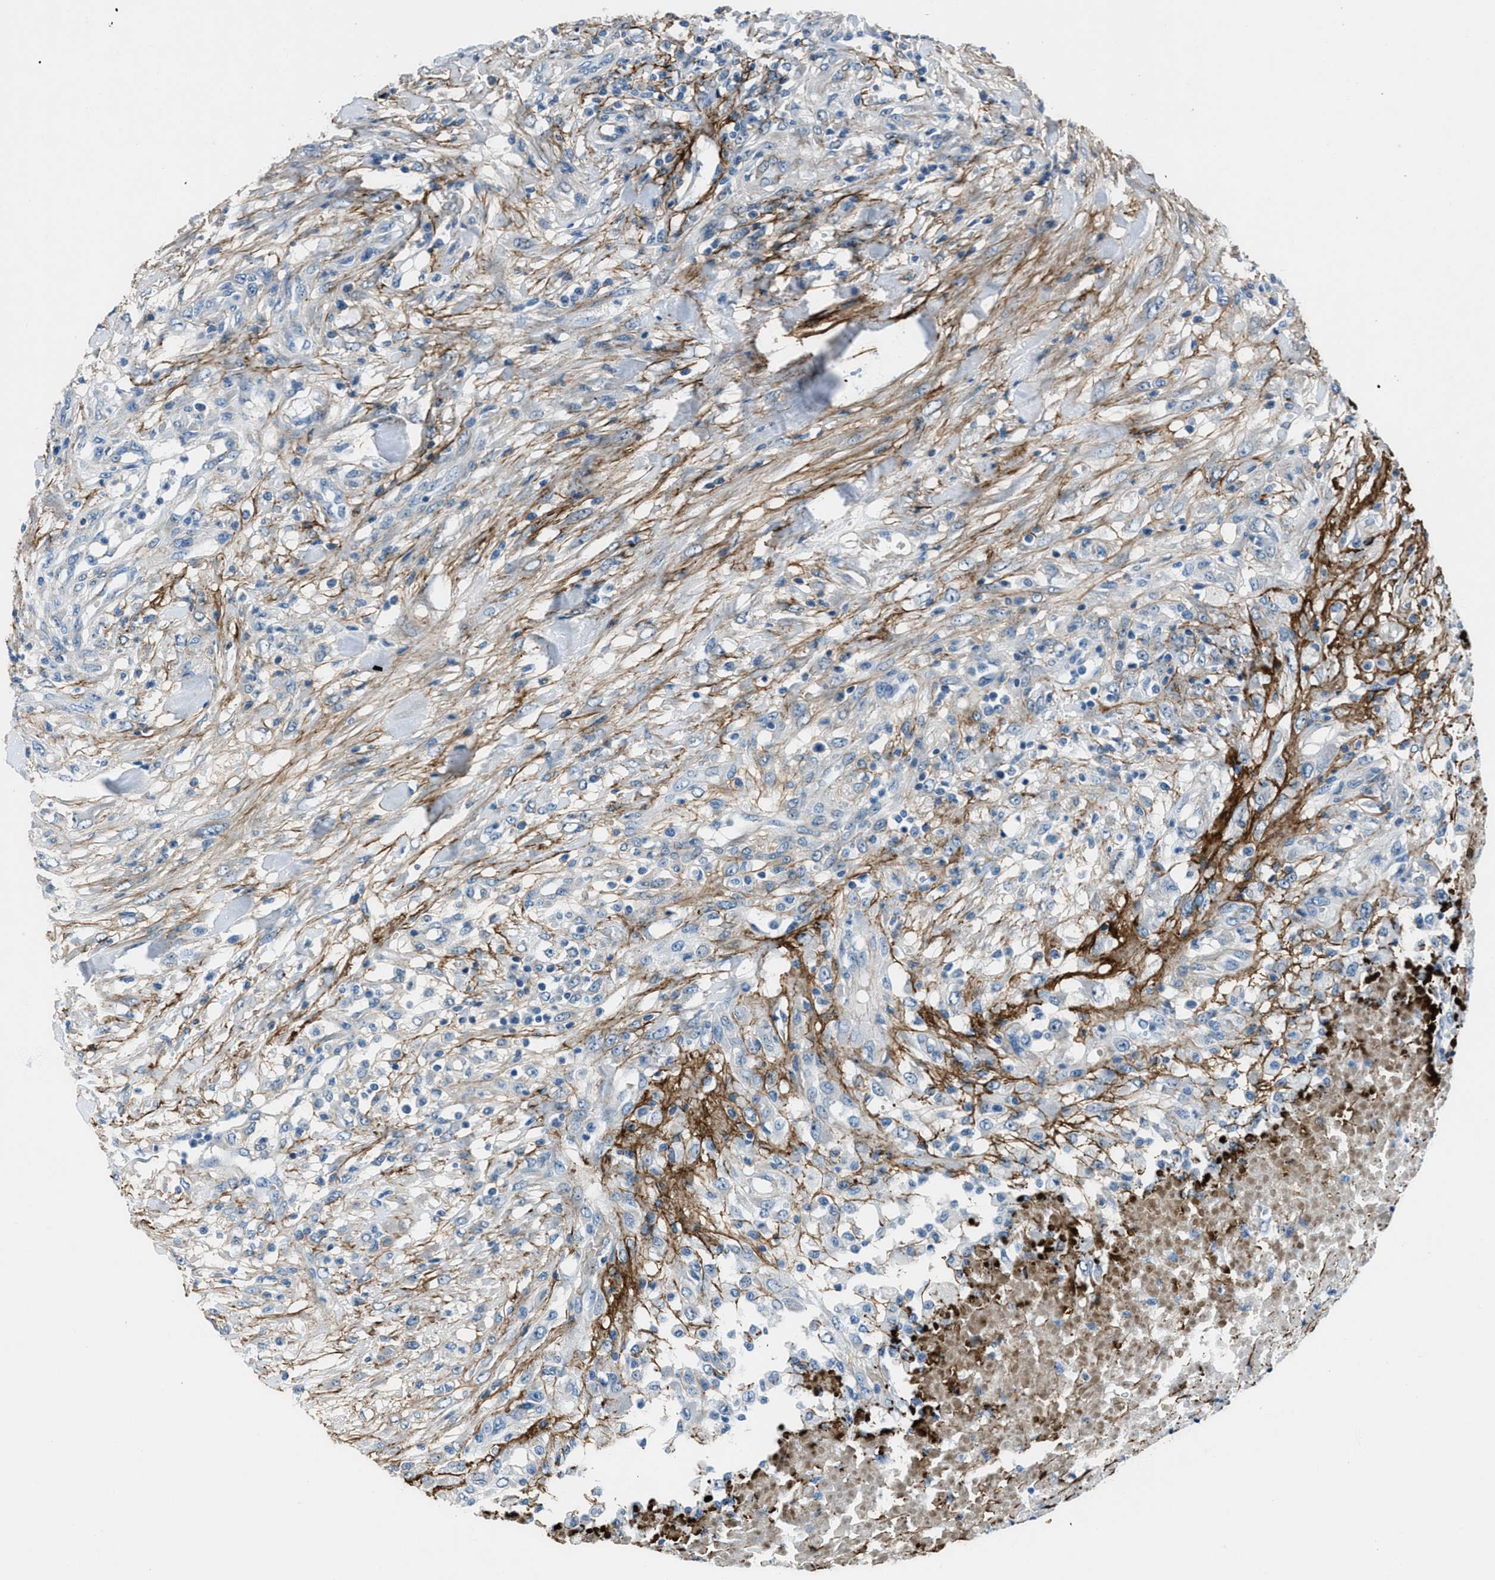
{"staining": {"intensity": "negative", "quantity": "none", "location": "none"}, "tissue": "testis cancer", "cell_type": "Tumor cells", "image_type": "cancer", "snomed": [{"axis": "morphology", "description": "Seminoma, NOS"}, {"axis": "topography", "description": "Testis"}], "caption": "Tumor cells are negative for brown protein staining in testis seminoma.", "gene": "FBN1", "patient": {"sex": "male", "age": 59}}